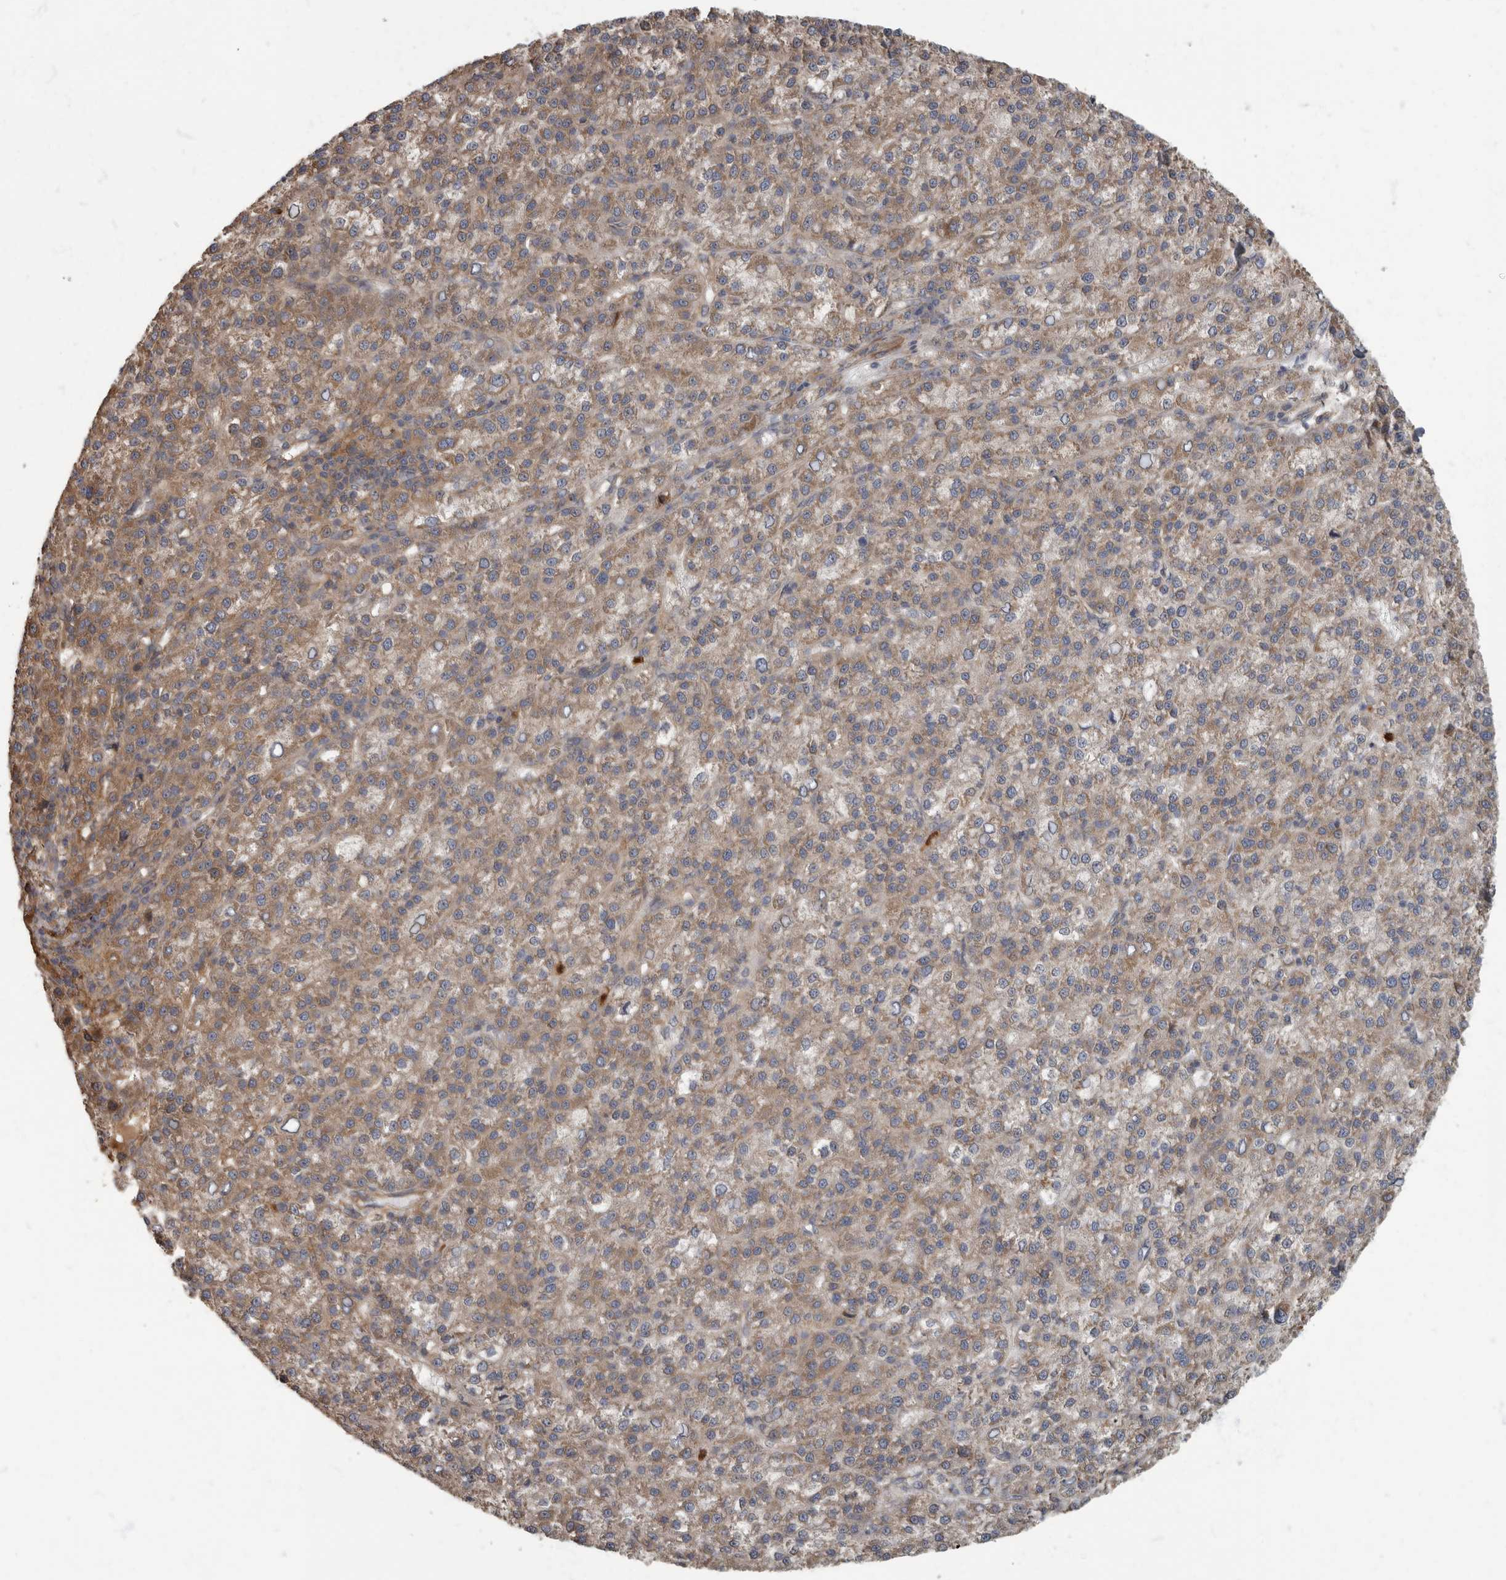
{"staining": {"intensity": "moderate", "quantity": ">75%", "location": "cytoplasmic/membranous"}, "tissue": "liver cancer", "cell_type": "Tumor cells", "image_type": "cancer", "snomed": [{"axis": "morphology", "description": "Carcinoma, Hepatocellular, NOS"}, {"axis": "topography", "description": "Liver"}], "caption": "The immunohistochemical stain highlights moderate cytoplasmic/membranous positivity in tumor cells of hepatocellular carcinoma (liver) tissue.", "gene": "DAAM1", "patient": {"sex": "female", "age": 58}}